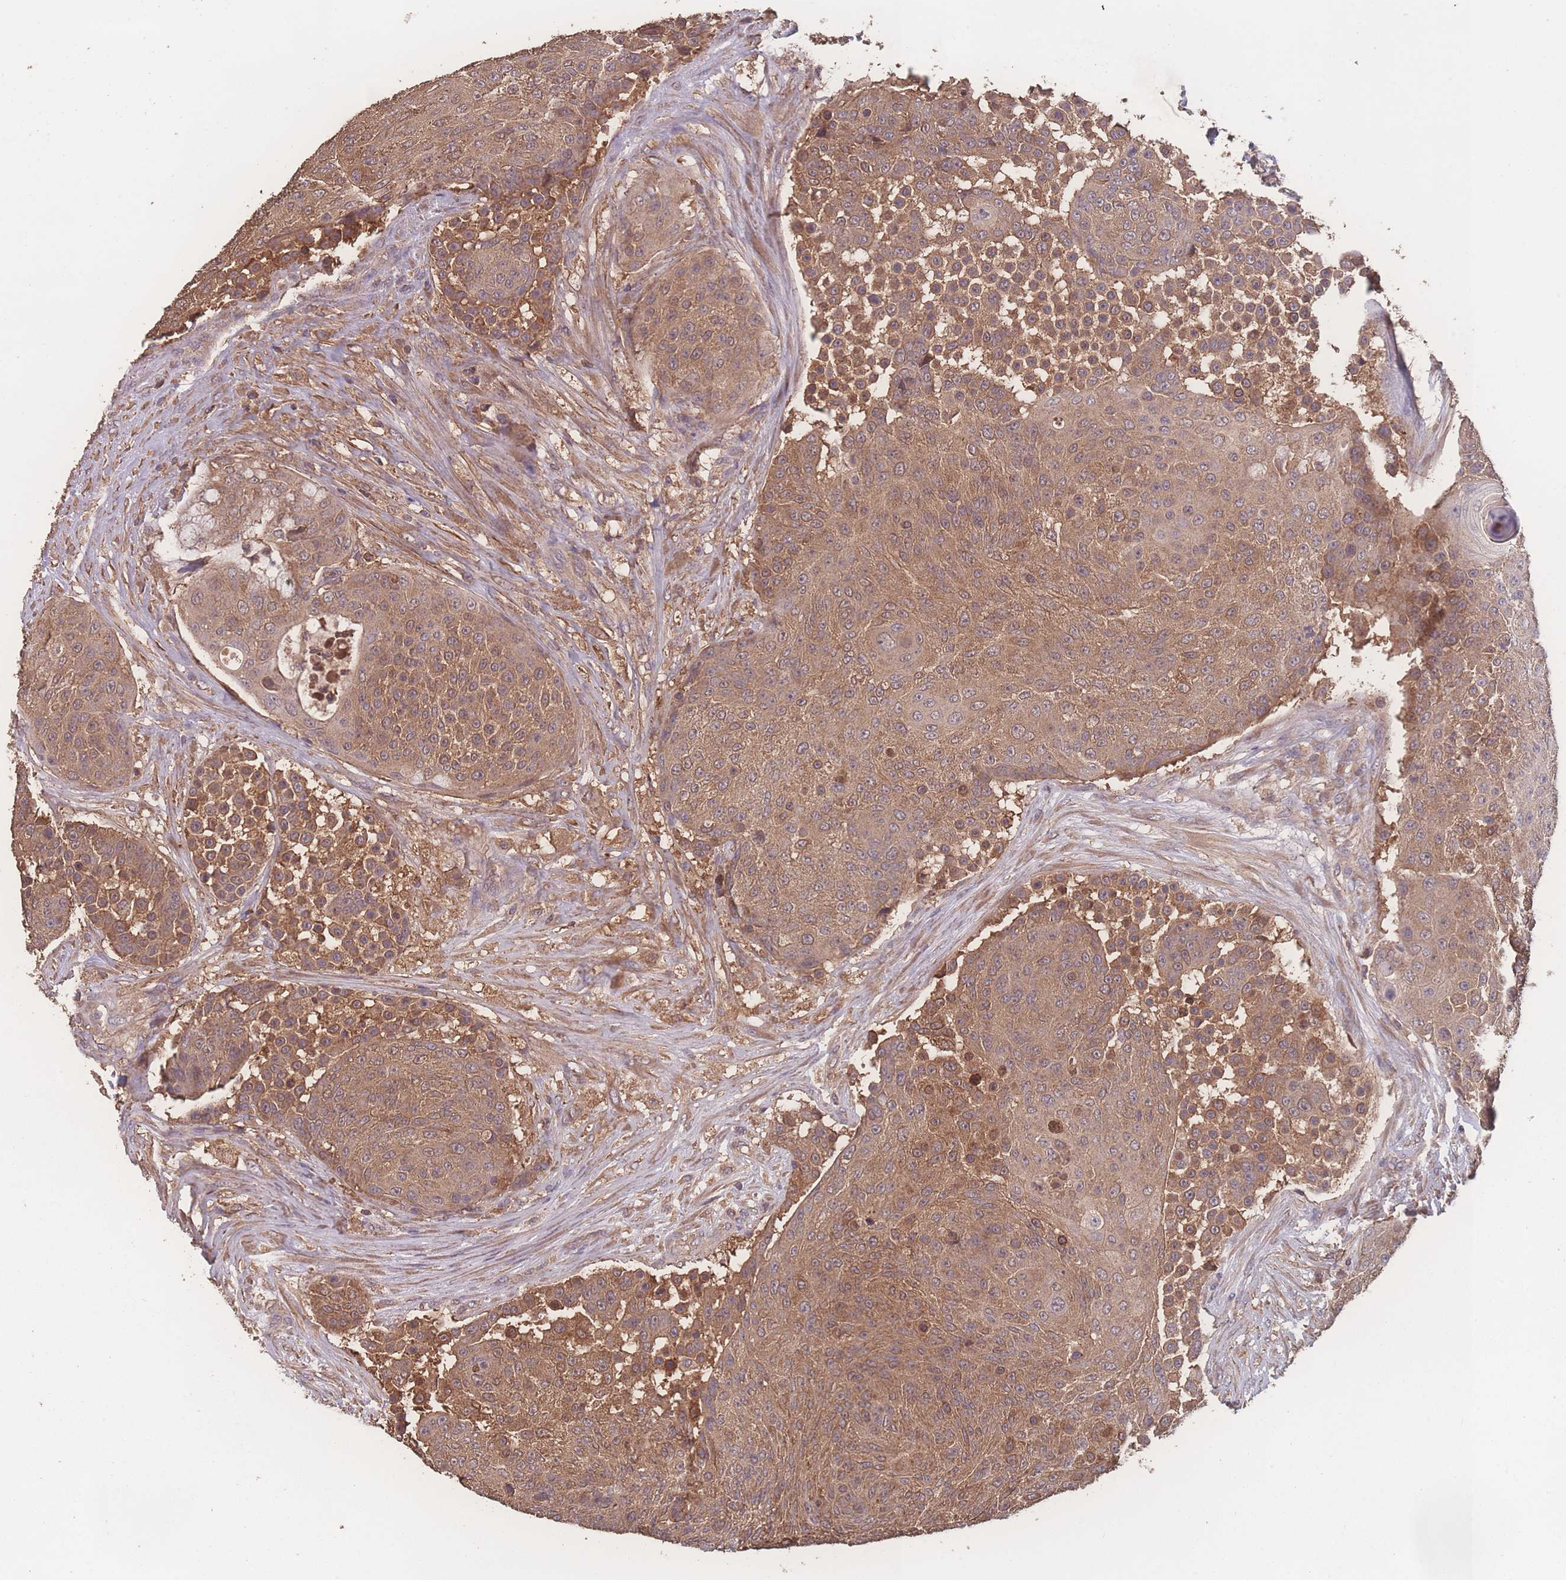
{"staining": {"intensity": "moderate", "quantity": ">75%", "location": "cytoplasmic/membranous"}, "tissue": "urothelial cancer", "cell_type": "Tumor cells", "image_type": "cancer", "snomed": [{"axis": "morphology", "description": "Urothelial carcinoma, High grade"}, {"axis": "topography", "description": "Urinary bladder"}], "caption": "Brown immunohistochemical staining in urothelial cancer exhibits moderate cytoplasmic/membranous staining in about >75% of tumor cells. Using DAB (3,3'-diaminobenzidine) (brown) and hematoxylin (blue) stains, captured at high magnification using brightfield microscopy.", "gene": "ATXN10", "patient": {"sex": "female", "age": 63}}